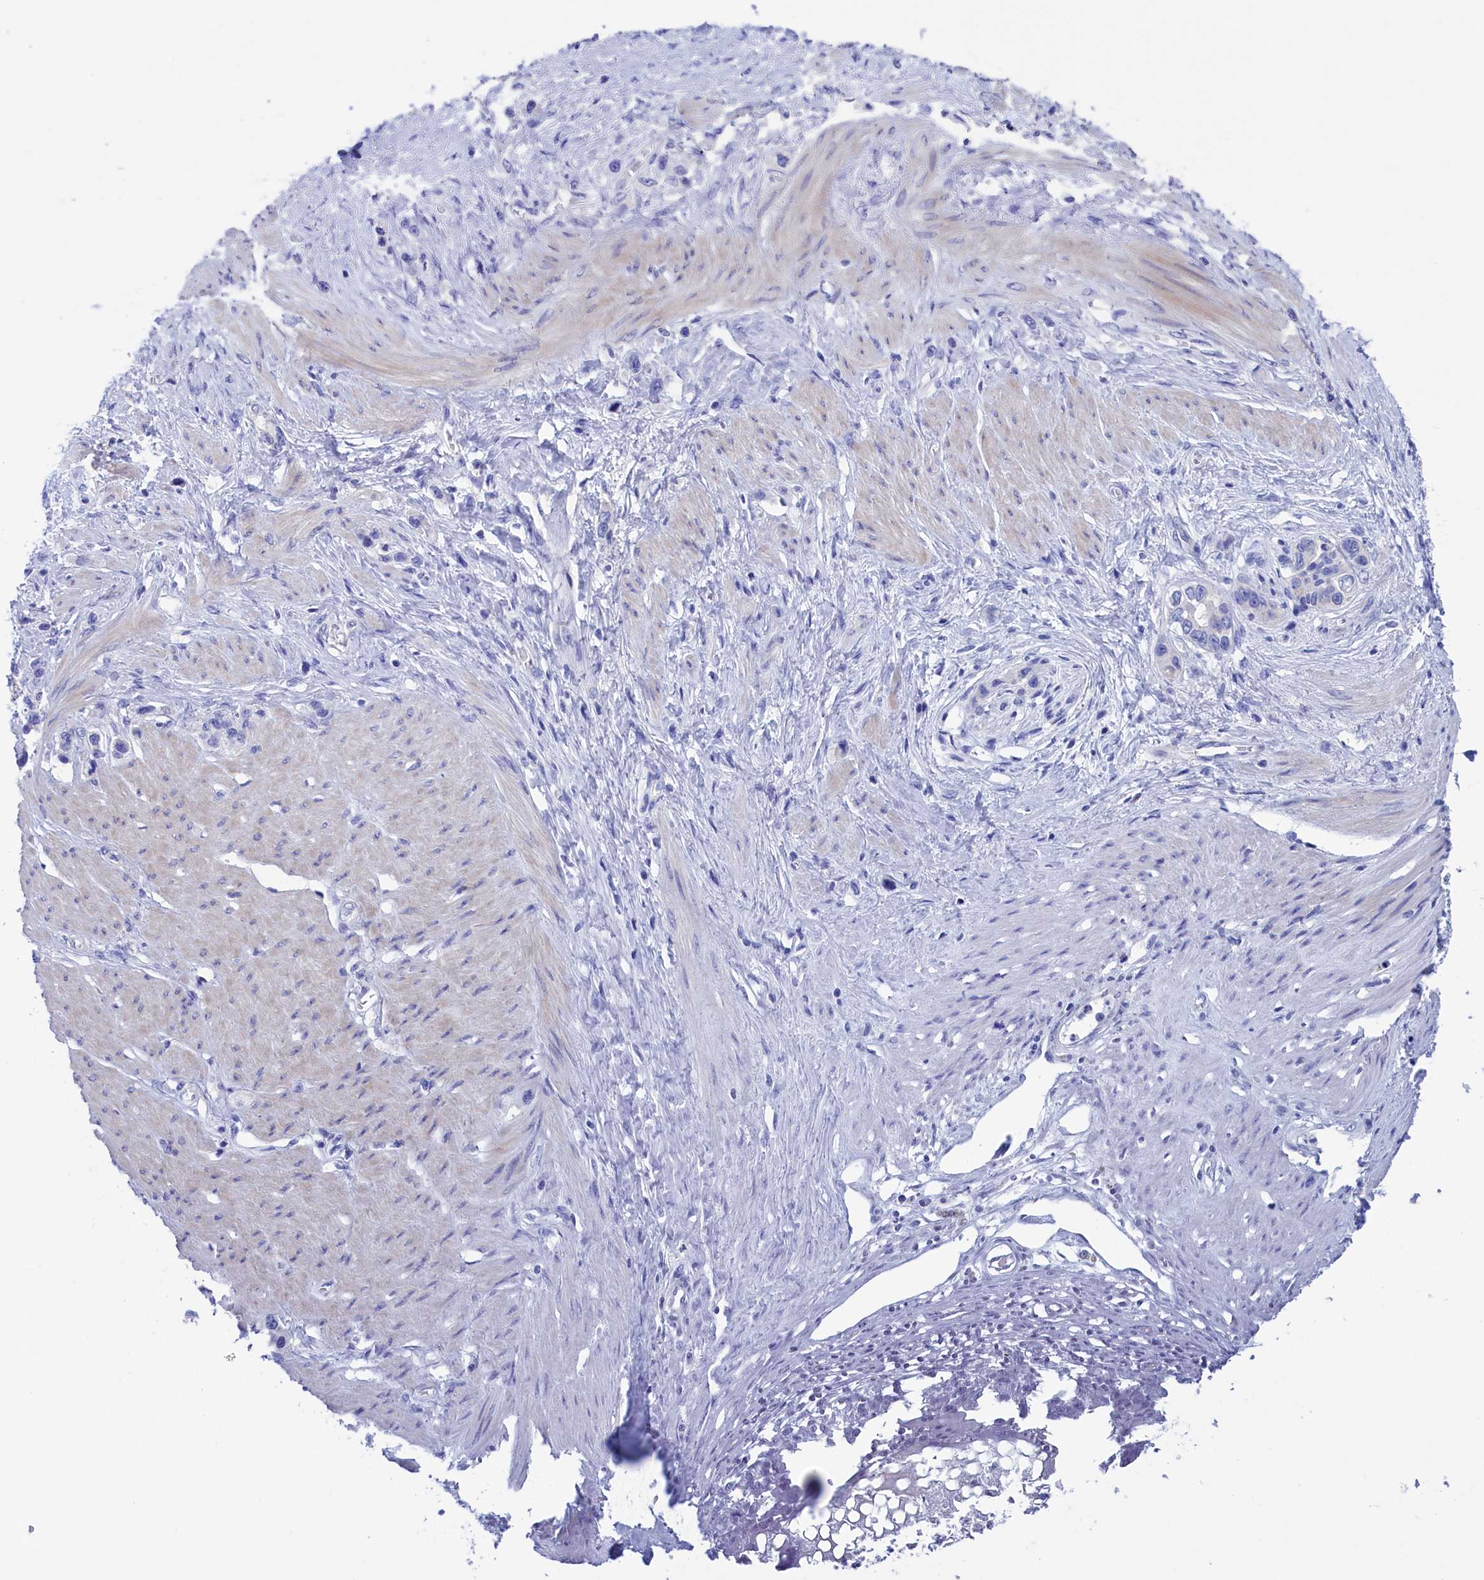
{"staining": {"intensity": "negative", "quantity": "none", "location": "none"}, "tissue": "stomach cancer", "cell_type": "Tumor cells", "image_type": "cancer", "snomed": [{"axis": "morphology", "description": "Adenocarcinoma, NOS"}, {"axis": "morphology", "description": "Adenocarcinoma, High grade"}, {"axis": "topography", "description": "Stomach, upper"}, {"axis": "topography", "description": "Stomach, lower"}], "caption": "Immunohistochemical staining of stomach cancer shows no significant expression in tumor cells.", "gene": "VPS35L", "patient": {"sex": "female", "age": 65}}